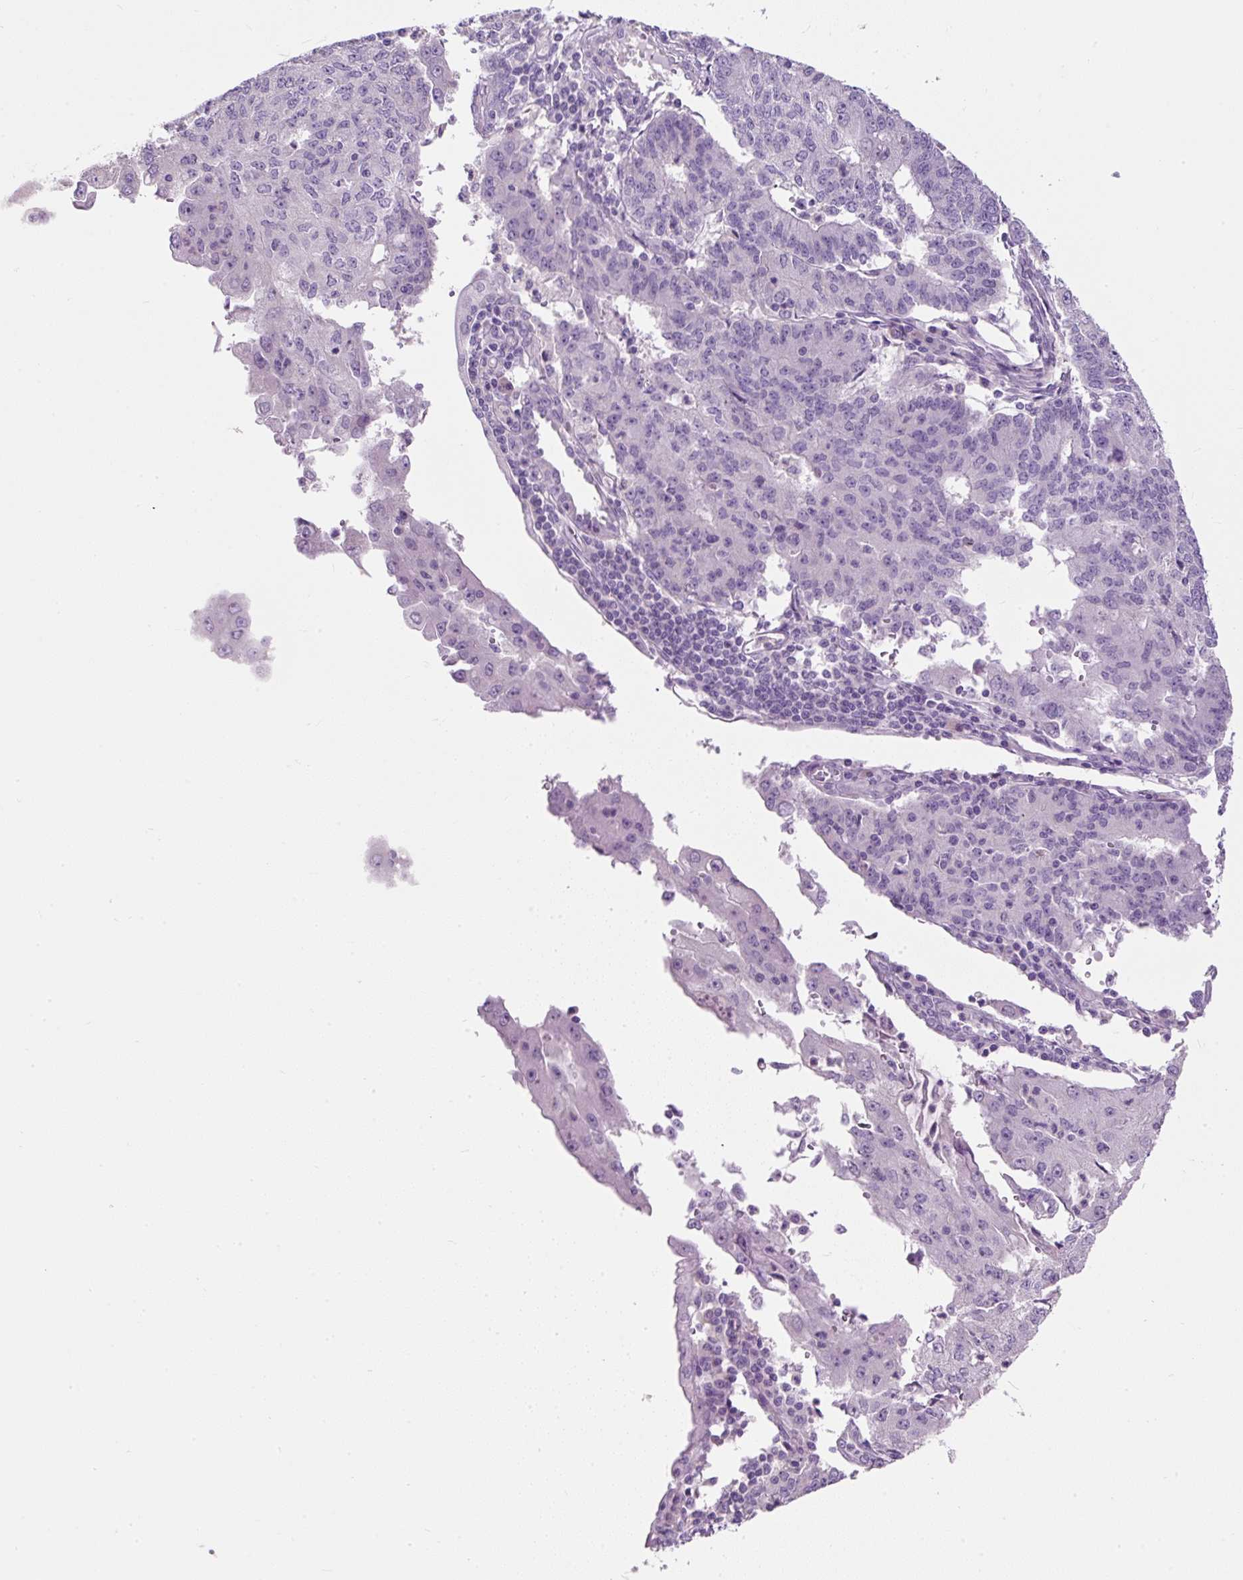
{"staining": {"intensity": "negative", "quantity": "none", "location": "none"}, "tissue": "endometrial cancer", "cell_type": "Tumor cells", "image_type": "cancer", "snomed": [{"axis": "morphology", "description": "Adenocarcinoma, NOS"}, {"axis": "topography", "description": "Endometrium"}], "caption": "This is an immunohistochemistry image of endometrial cancer. There is no expression in tumor cells.", "gene": "SUSD5", "patient": {"sex": "female", "age": 56}}